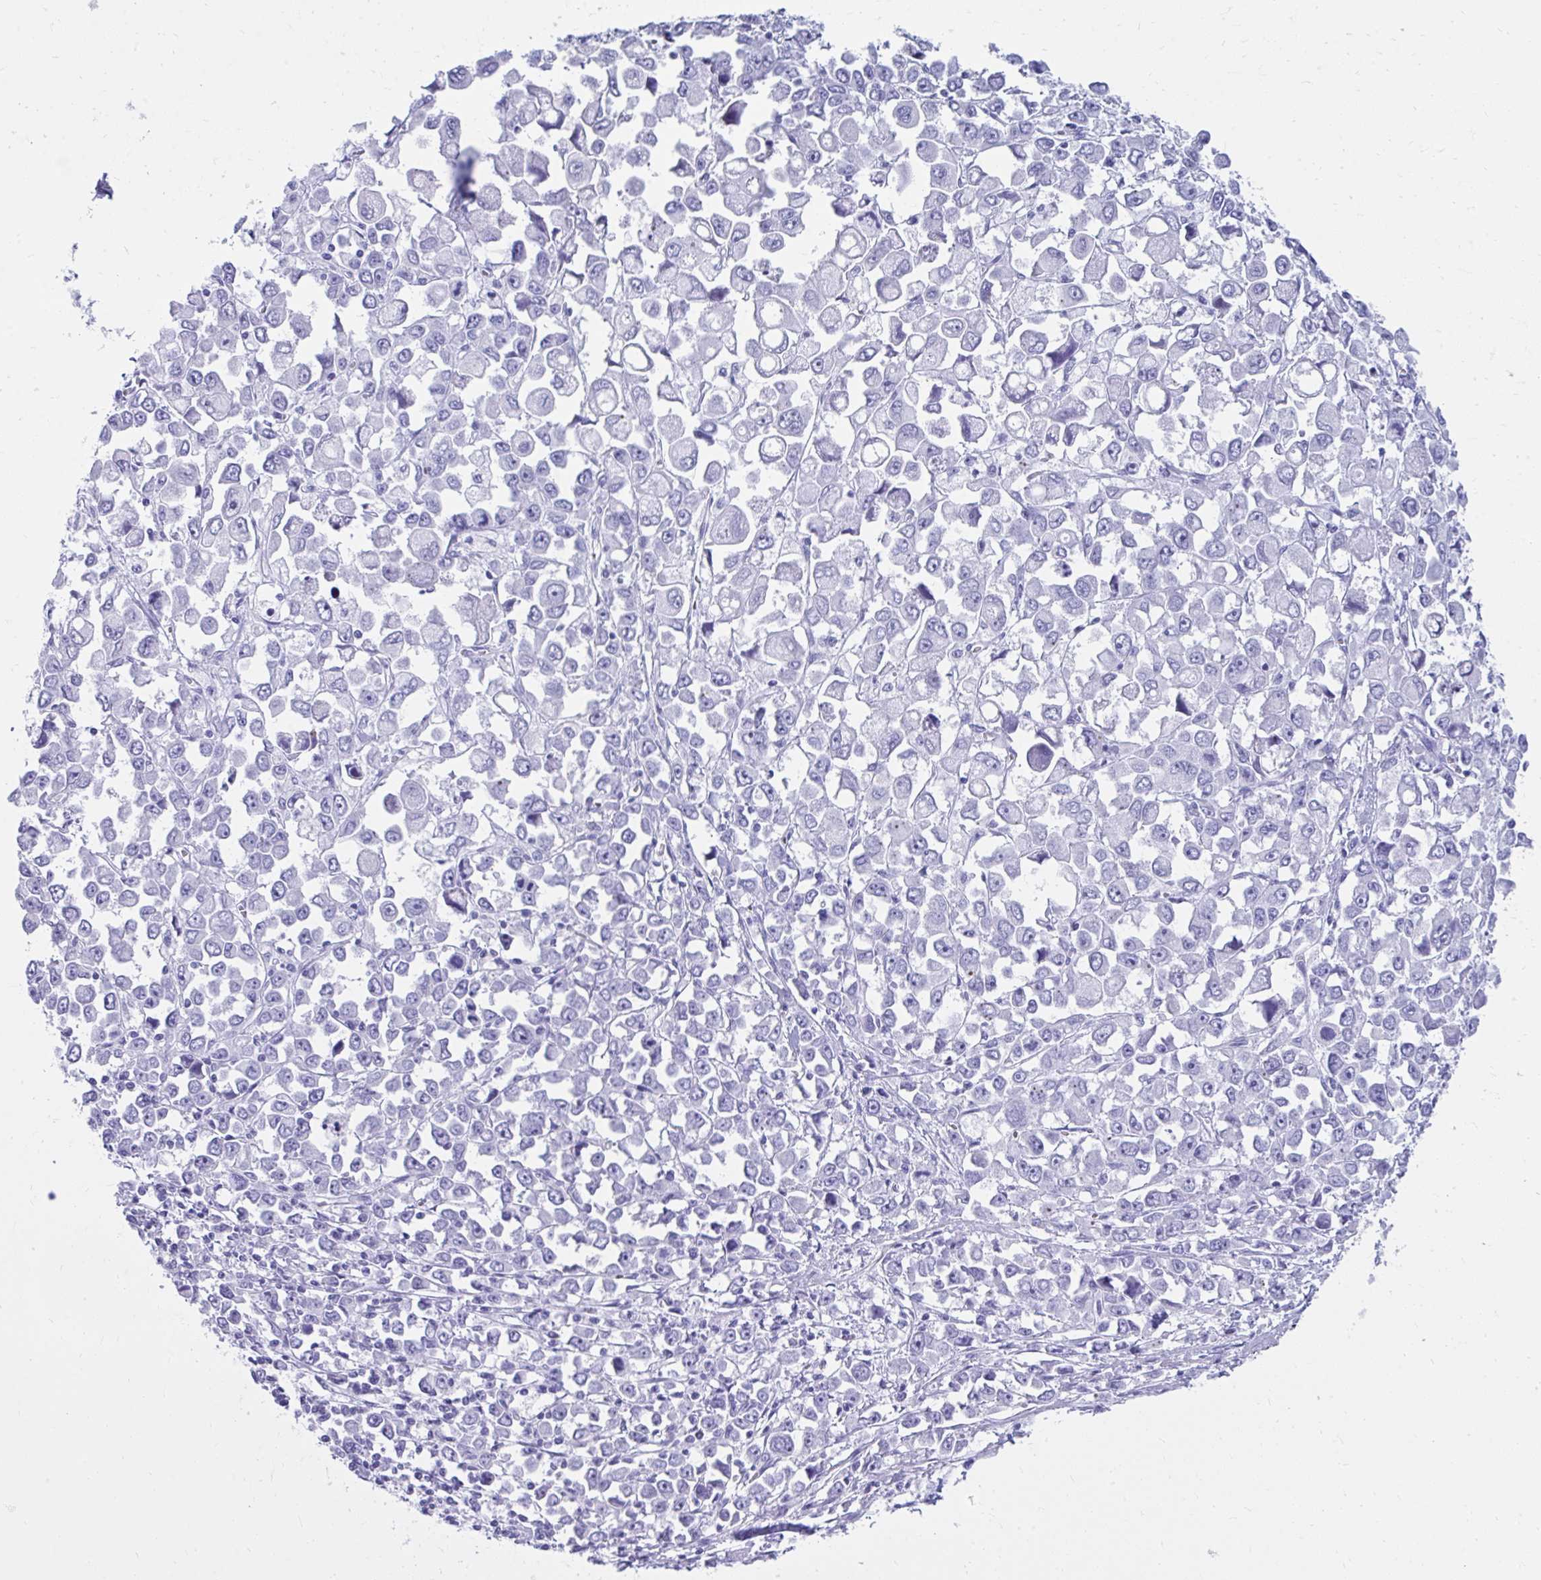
{"staining": {"intensity": "negative", "quantity": "none", "location": "none"}, "tissue": "stomach cancer", "cell_type": "Tumor cells", "image_type": "cancer", "snomed": [{"axis": "morphology", "description": "Adenocarcinoma, NOS"}, {"axis": "topography", "description": "Stomach, upper"}], "caption": "Tumor cells are negative for brown protein staining in adenocarcinoma (stomach).", "gene": "SMIM9", "patient": {"sex": "male", "age": 70}}